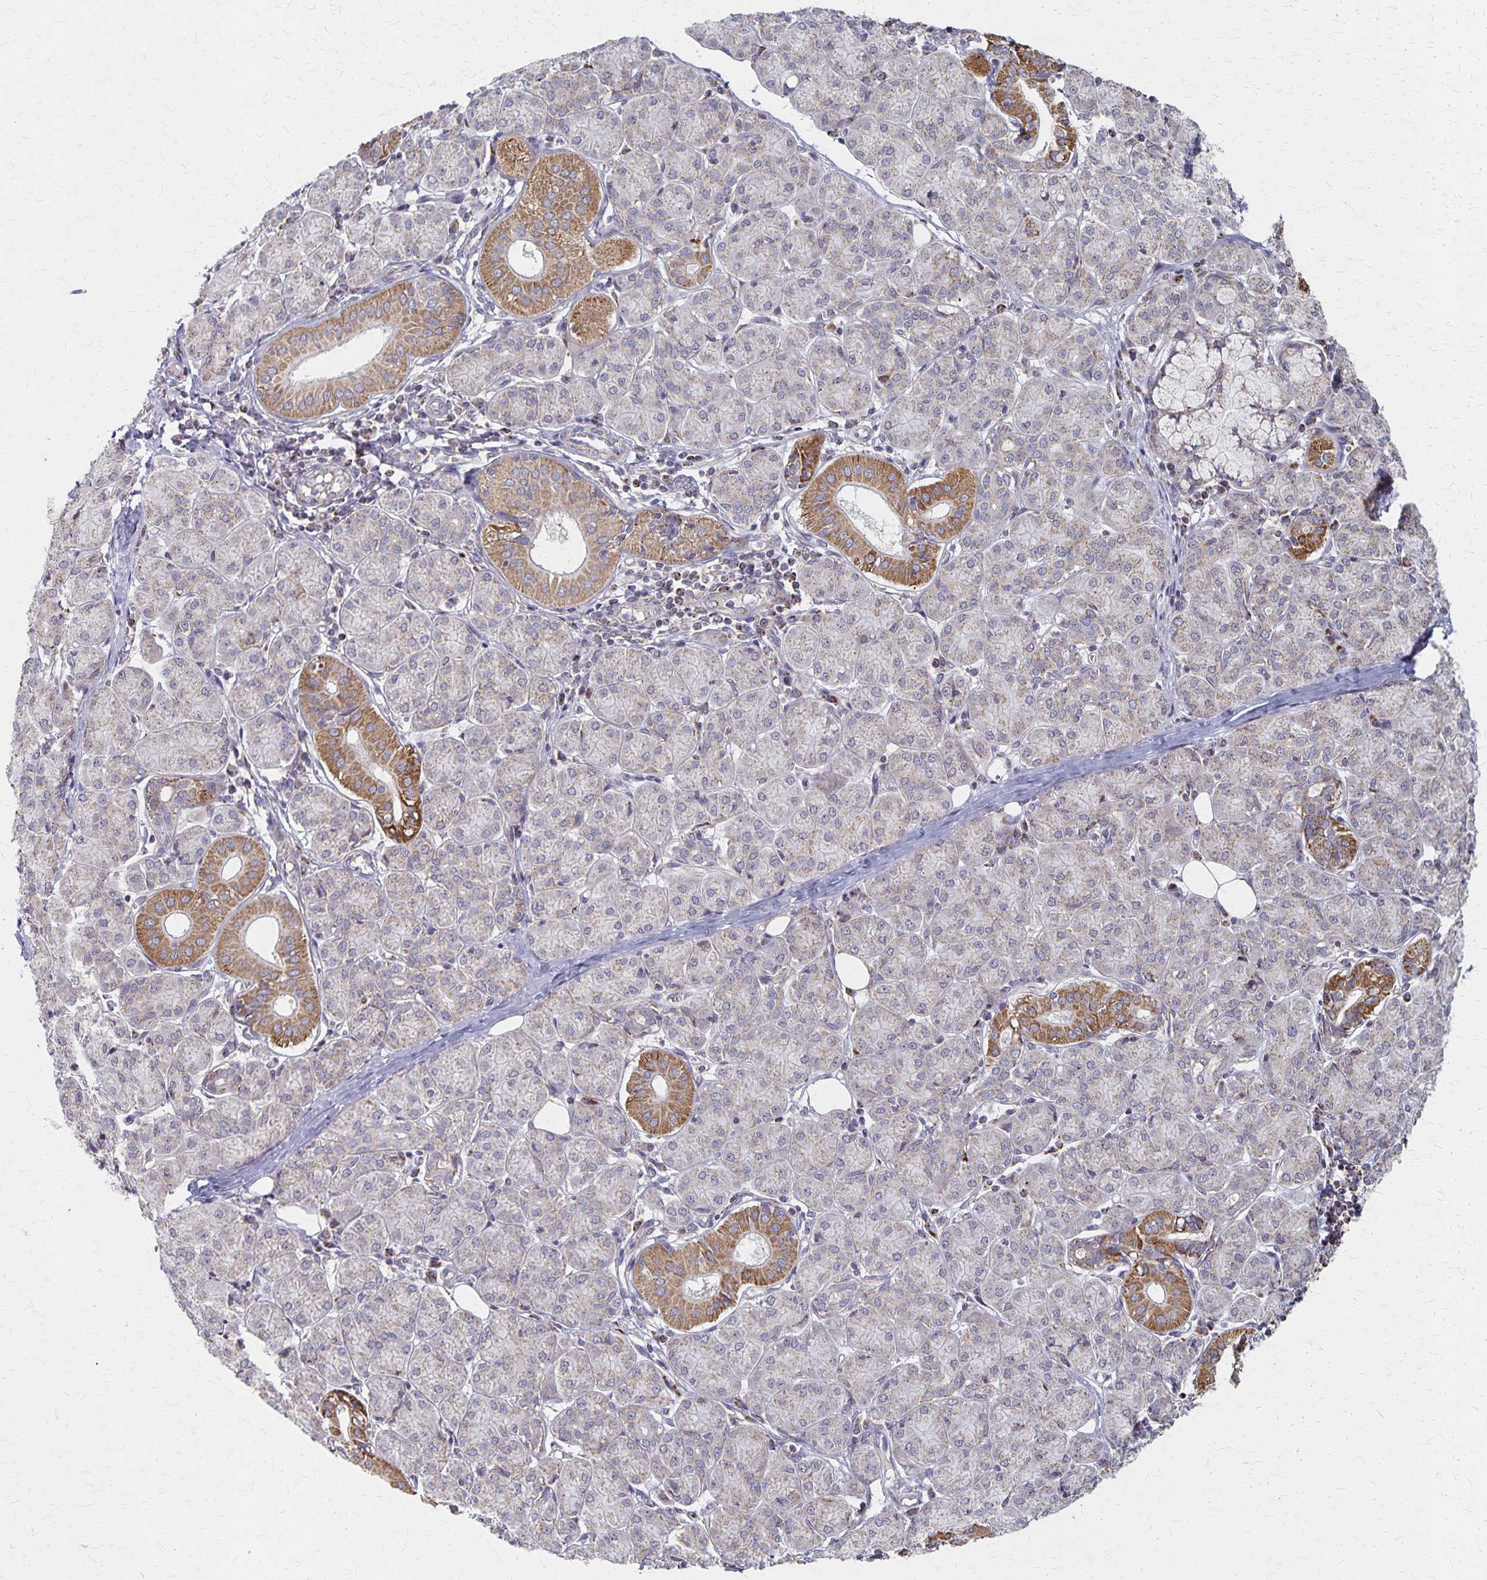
{"staining": {"intensity": "moderate", "quantity": "<25%", "location": "cytoplasmic/membranous"}, "tissue": "salivary gland", "cell_type": "Glandular cells", "image_type": "normal", "snomed": [{"axis": "morphology", "description": "Normal tissue, NOS"}, {"axis": "morphology", "description": "Inflammation, NOS"}, {"axis": "topography", "description": "Lymph node"}, {"axis": "topography", "description": "Salivary gland"}], "caption": "Glandular cells display low levels of moderate cytoplasmic/membranous positivity in about <25% of cells in benign human salivary gland. (brown staining indicates protein expression, while blue staining denotes nuclei).", "gene": "DYRK4", "patient": {"sex": "male", "age": 3}}